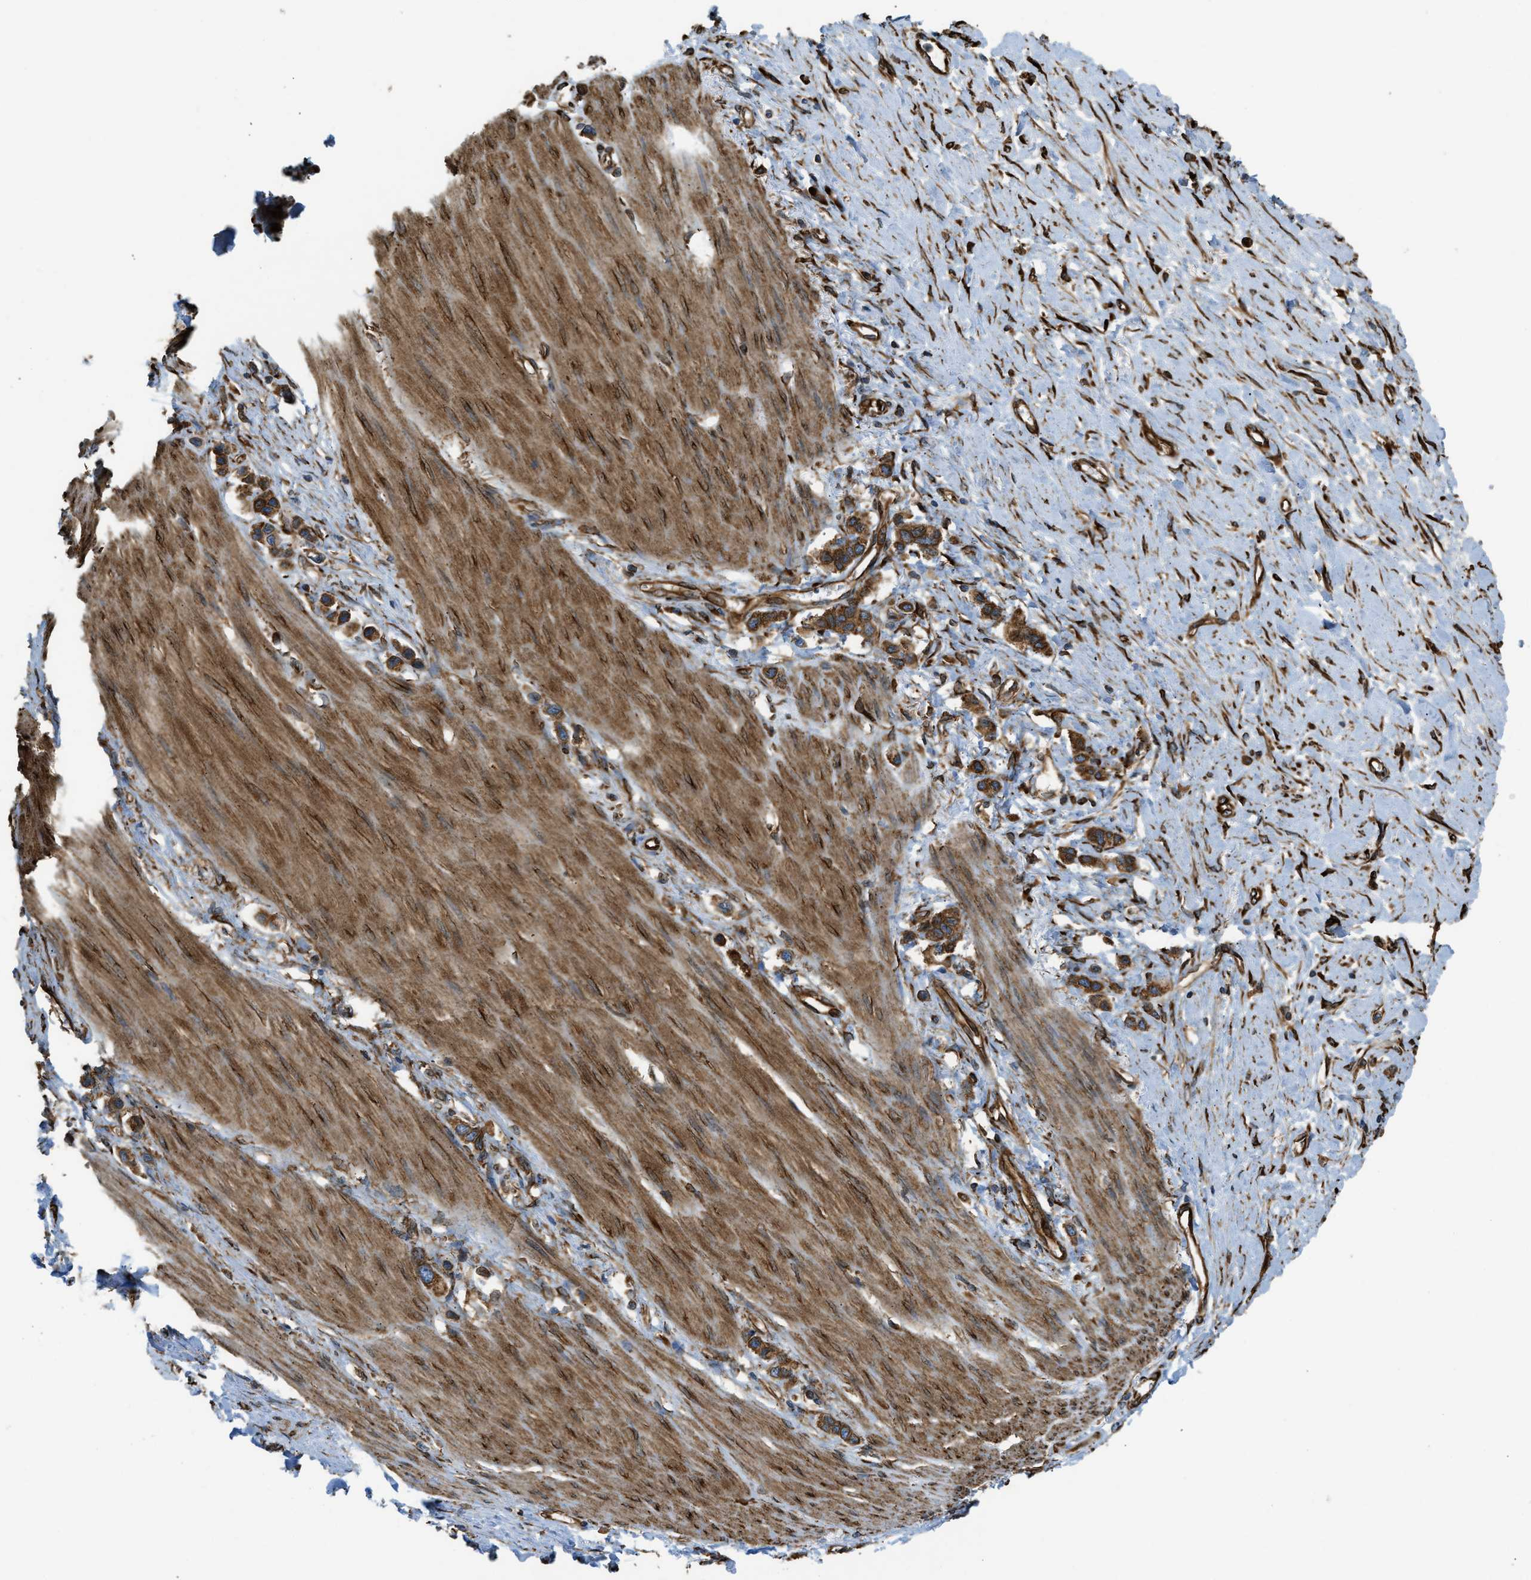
{"staining": {"intensity": "strong", "quantity": ">75%", "location": "cytoplasmic/membranous"}, "tissue": "stomach cancer", "cell_type": "Tumor cells", "image_type": "cancer", "snomed": [{"axis": "morphology", "description": "Adenocarcinoma, NOS"}, {"axis": "topography", "description": "Stomach"}], "caption": "Immunohistochemistry (IHC) photomicrograph of neoplastic tissue: human stomach adenocarcinoma stained using immunohistochemistry (IHC) demonstrates high levels of strong protein expression localized specifically in the cytoplasmic/membranous of tumor cells, appearing as a cytoplasmic/membranous brown color.", "gene": "BEX3", "patient": {"sex": "female", "age": 65}}